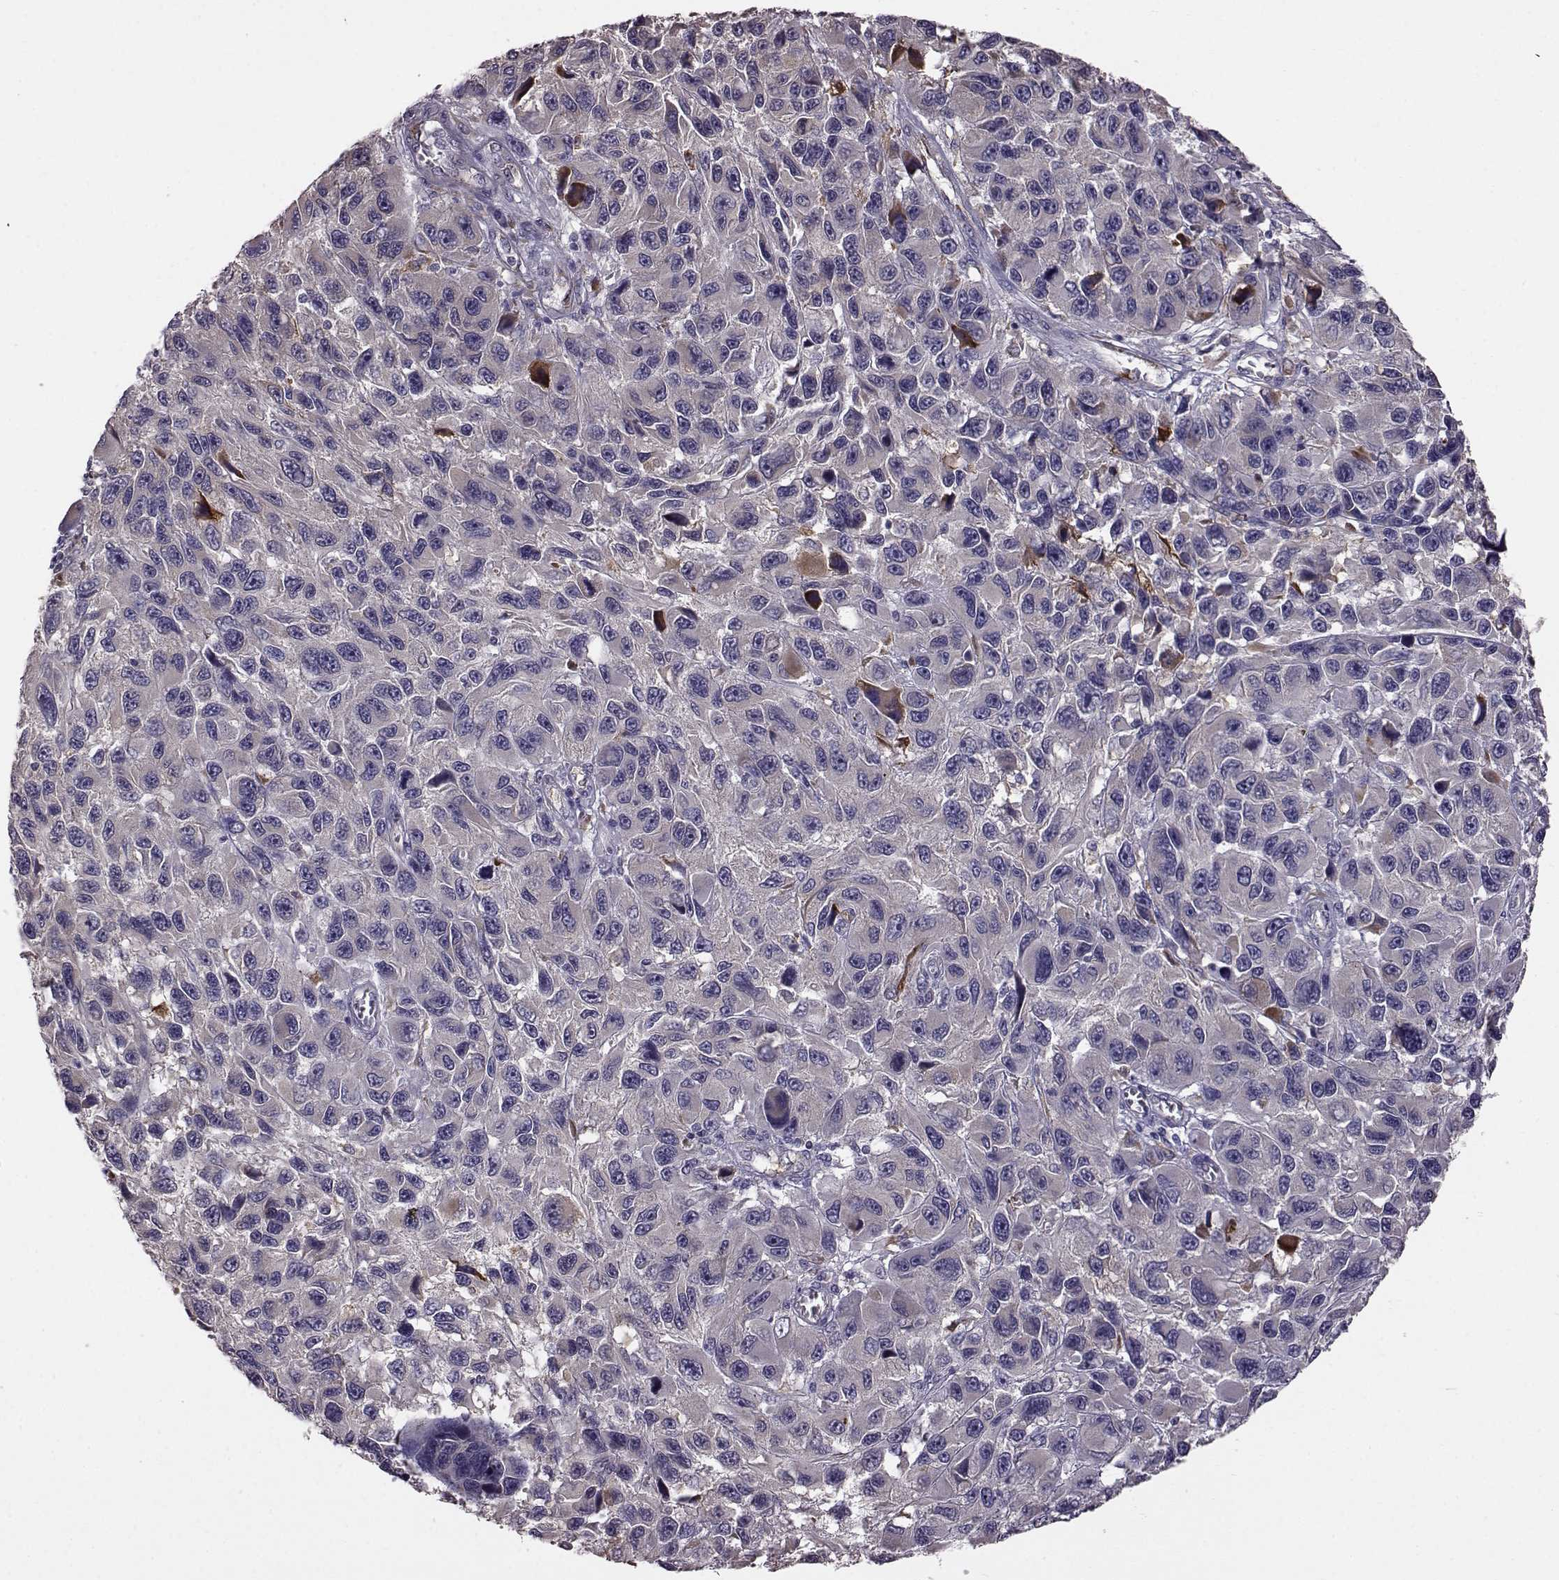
{"staining": {"intensity": "negative", "quantity": "none", "location": "none"}, "tissue": "melanoma", "cell_type": "Tumor cells", "image_type": "cancer", "snomed": [{"axis": "morphology", "description": "Malignant melanoma, NOS"}, {"axis": "topography", "description": "Skin"}], "caption": "A high-resolution image shows immunohistochemistry (IHC) staining of malignant melanoma, which exhibits no significant staining in tumor cells.", "gene": "ADGRG2", "patient": {"sex": "male", "age": 53}}